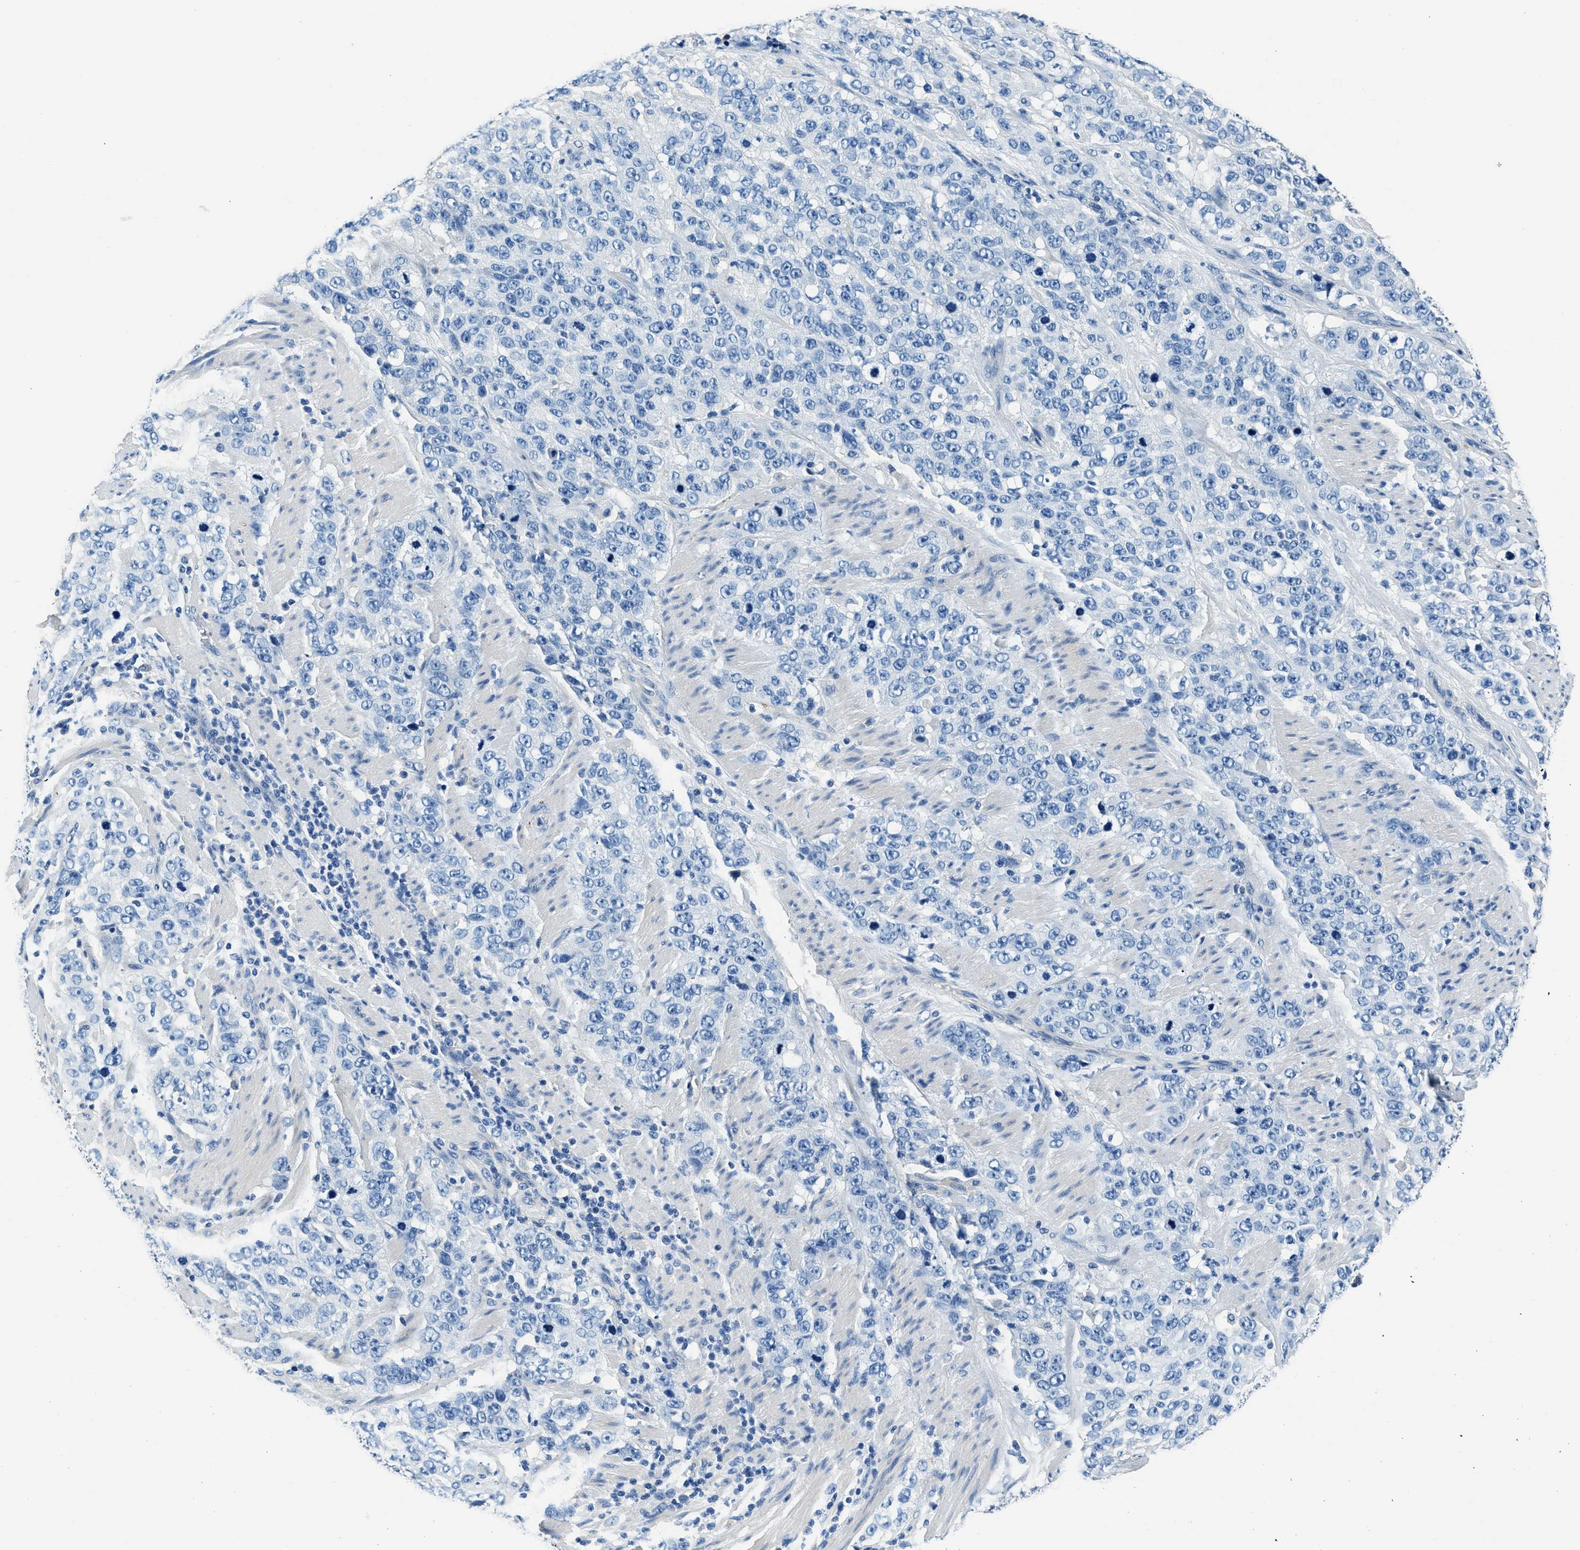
{"staining": {"intensity": "negative", "quantity": "none", "location": "none"}, "tissue": "stomach cancer", "cell_type": "Tumor cells", "image_type": "cancer", "snomed": [{"axis": "morphology", "description": "Adenocarcinoma, NOS"}, {"axis": "topography", "description": "Stomach"}], "caption": "DAB immunohistochemical staining of human stomach cancer (adenocarcinoma) displays no significant staining in tumor cells. (DAB (3,3'-diaminobenzidine) immunohistochemistry (IHC) visualized using brightfield microscopy, high magnification).", "gene": "TMEM186", "patient": {"sex": "male", "age": 48}}